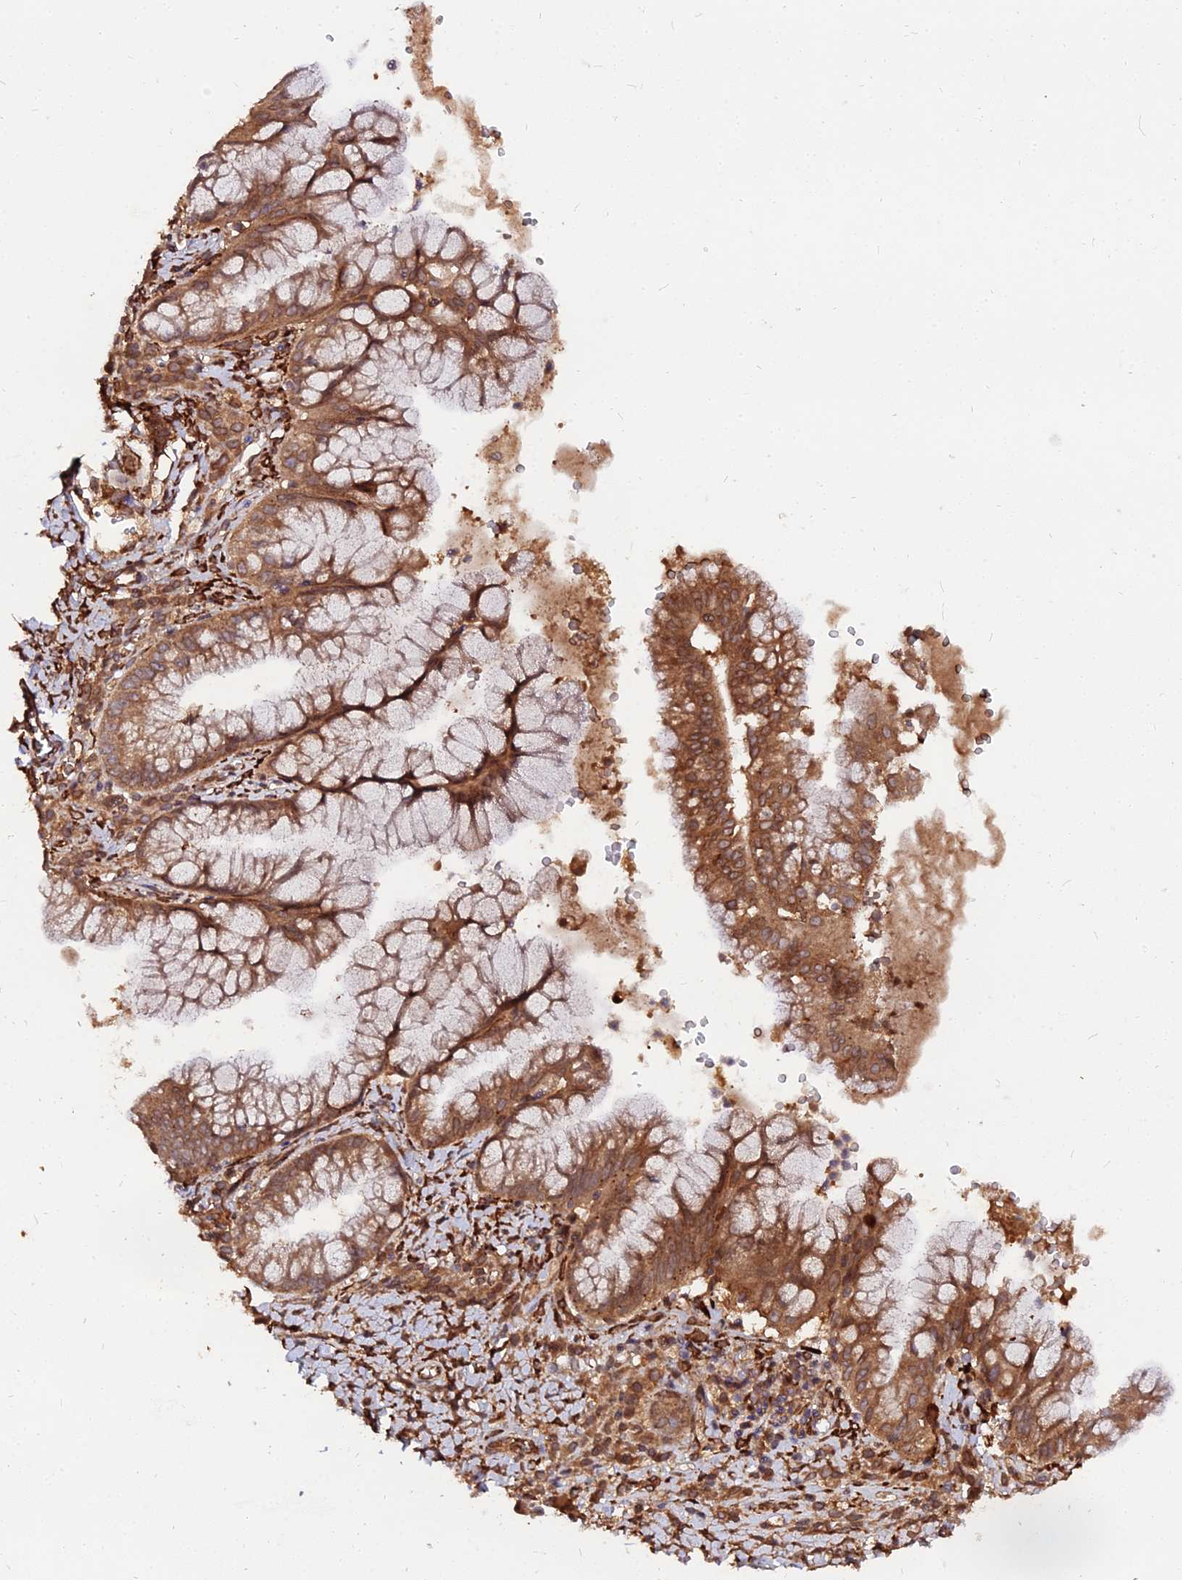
{"staining": {"intensity": "moderate", "quantity": ">75%", "location": "cytoplasmic/membranous"}, "tissue": "ovarian cancer", "cell_type": "Tumor cells", "image_type": "cancer", "snomed": [{"axis": "morphology", "description": "Cystadenocarcinoma, mucinous, NOS"}, {"axis": "topography", "description": "Ovary"}], "caption": "Protein expression analysis of human mucinous cystadenocarcinoma (ovarian) reveals moderate cytoplasmic/membranous staining in approximately >75% of tumor cells. The staining was performed using DAB to visualize the protein expression in brown, while the nuclei were stained in blue with hematoxylin (Magnification: 20x).", "gene": "PDE4D", "patient": {"sex": "female", "age": 70}}